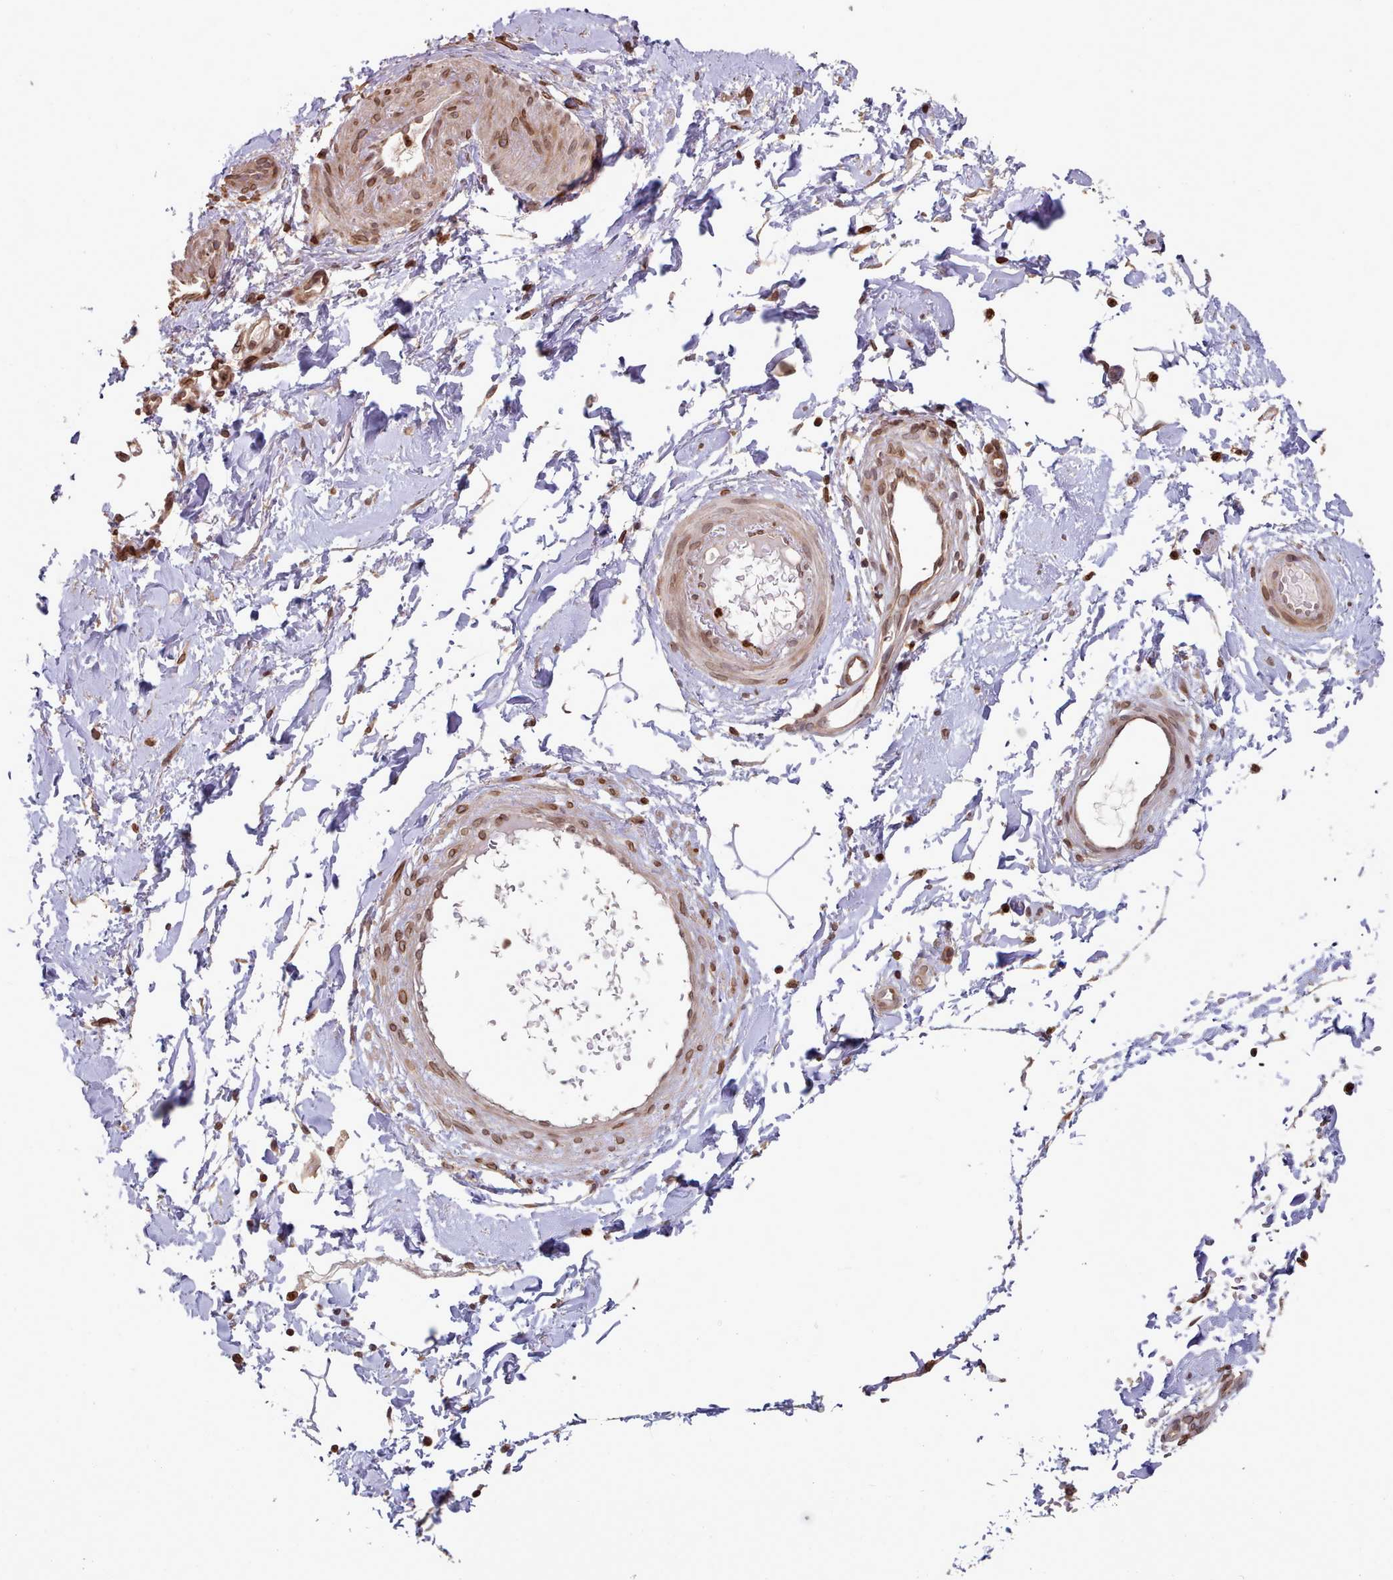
{"staining": {"intensity": "negative", "quantity": "none", "location": "none"}, "tissue": "adipose tissue", "cell_type": "Adipocytes", "image_type": "normal", "snomed": [{"axis": "morphology", "description": "Normal tissue, NOS"}, {"axis": "topography", "description": "Soft tissue"}, {"axis": "topography", "description": "Adipose tissue"}, {"axis": "topography", "description": "Vascular tissue"}, {"axis": "topography", "description": "Peripheral nerve tissue"}], "caption": "Protein analysis of benign adipose tissue exhibits no significant staining in adipocytes.", "gene": "TOR1AIP1", "patient": {"sex": "male", "age": 74}}